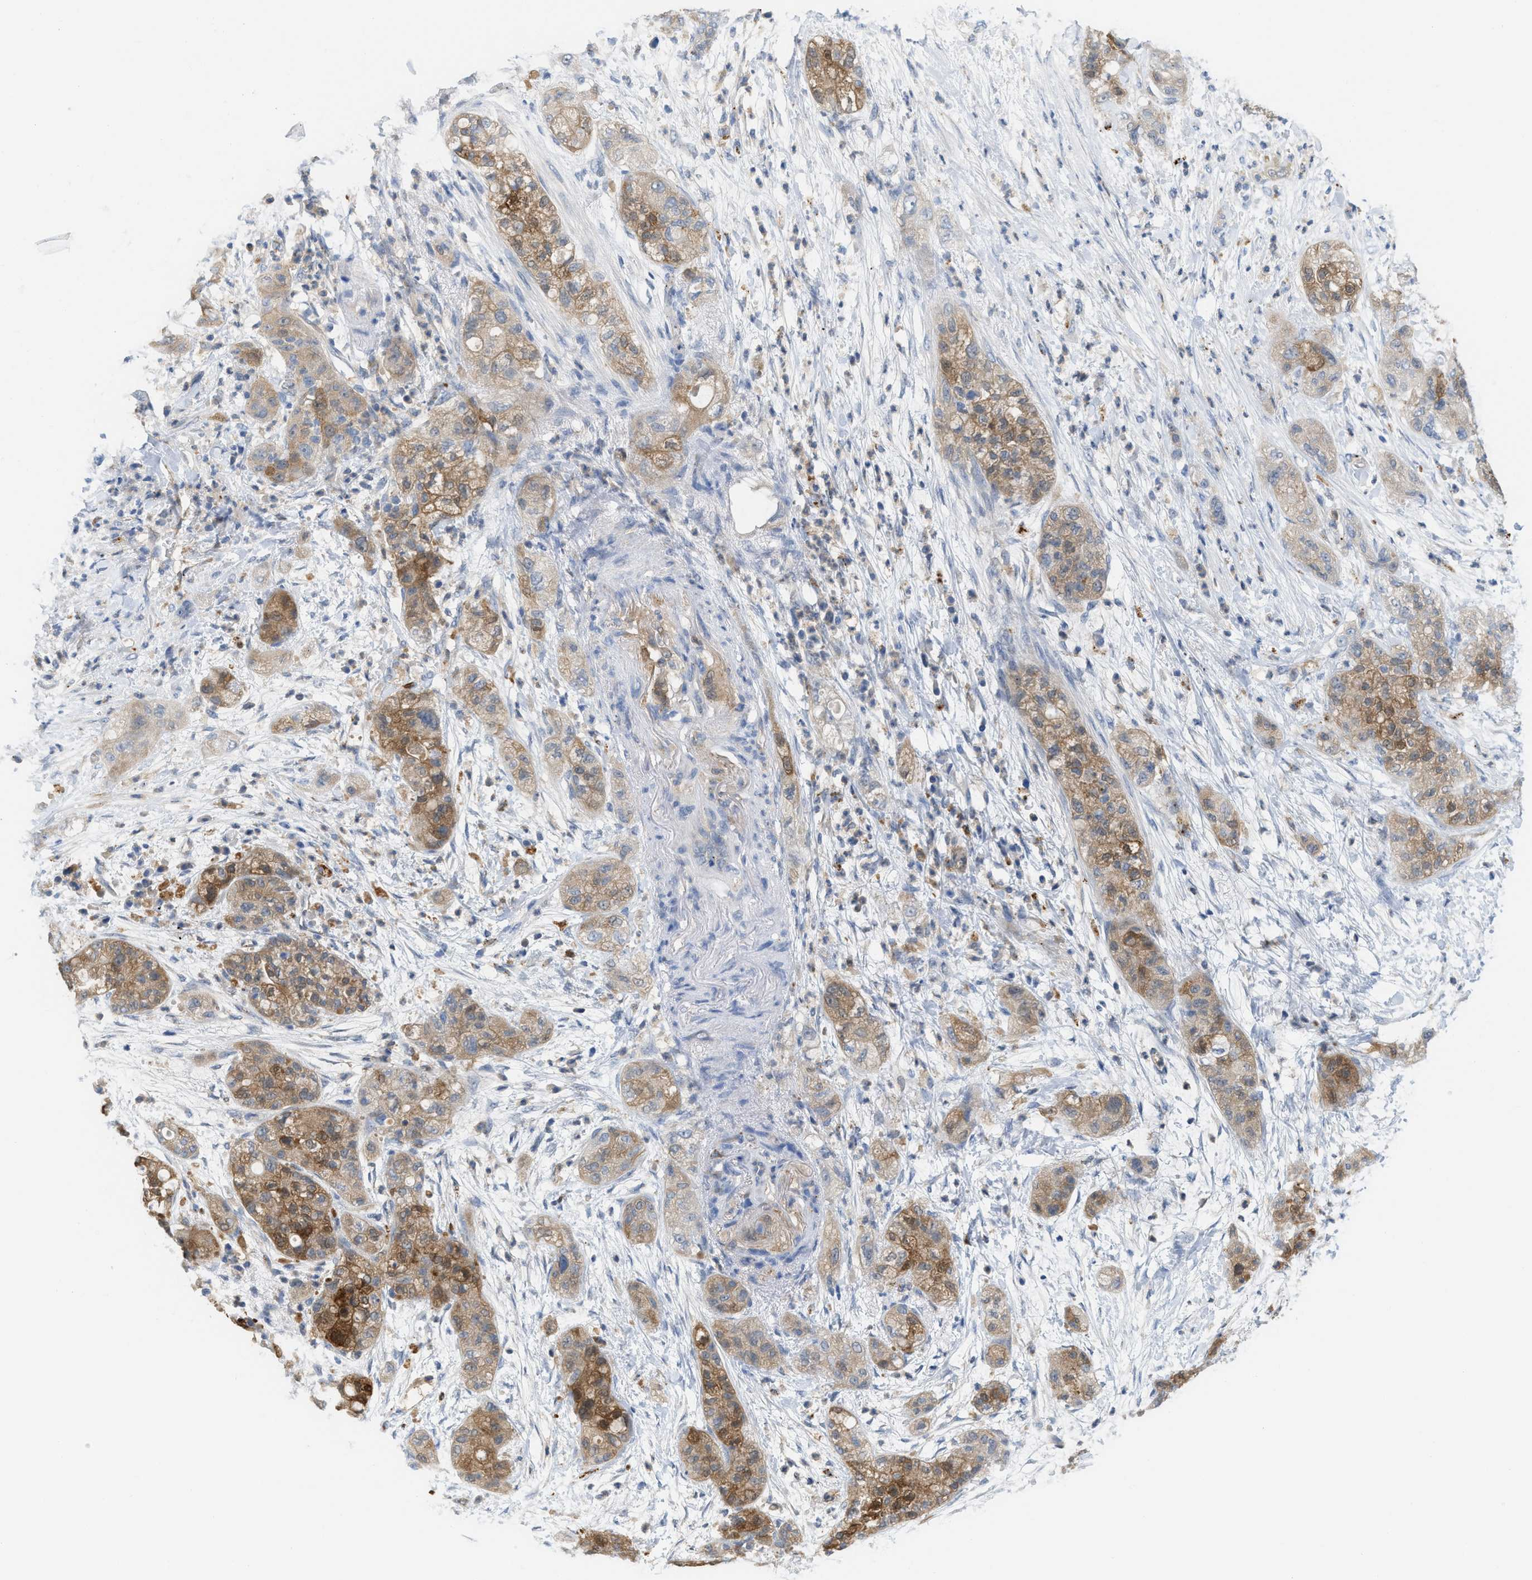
{"staining": {"intensity": "moderate", "quantity": ">75%", "location": "cytoplasmic/membranous"}, "tissue": "pancreatic cancer", "cell_type": "Tumor cells", "image_type": "cancer", "snomed": [{"axis": "morphology", "description": "Adenocarcinoma, NOS"}, {"axis": "topography", "description": "Pancreas"}], "caption": "The photomicrograph reveals a brown stain indicating the presence of a protein in the cytoplasmic/membranous of tumor cells in pancreatic adenocarcinoma.", "gene": "CSTB", "patient": {"sex": "female", "age": 78}}